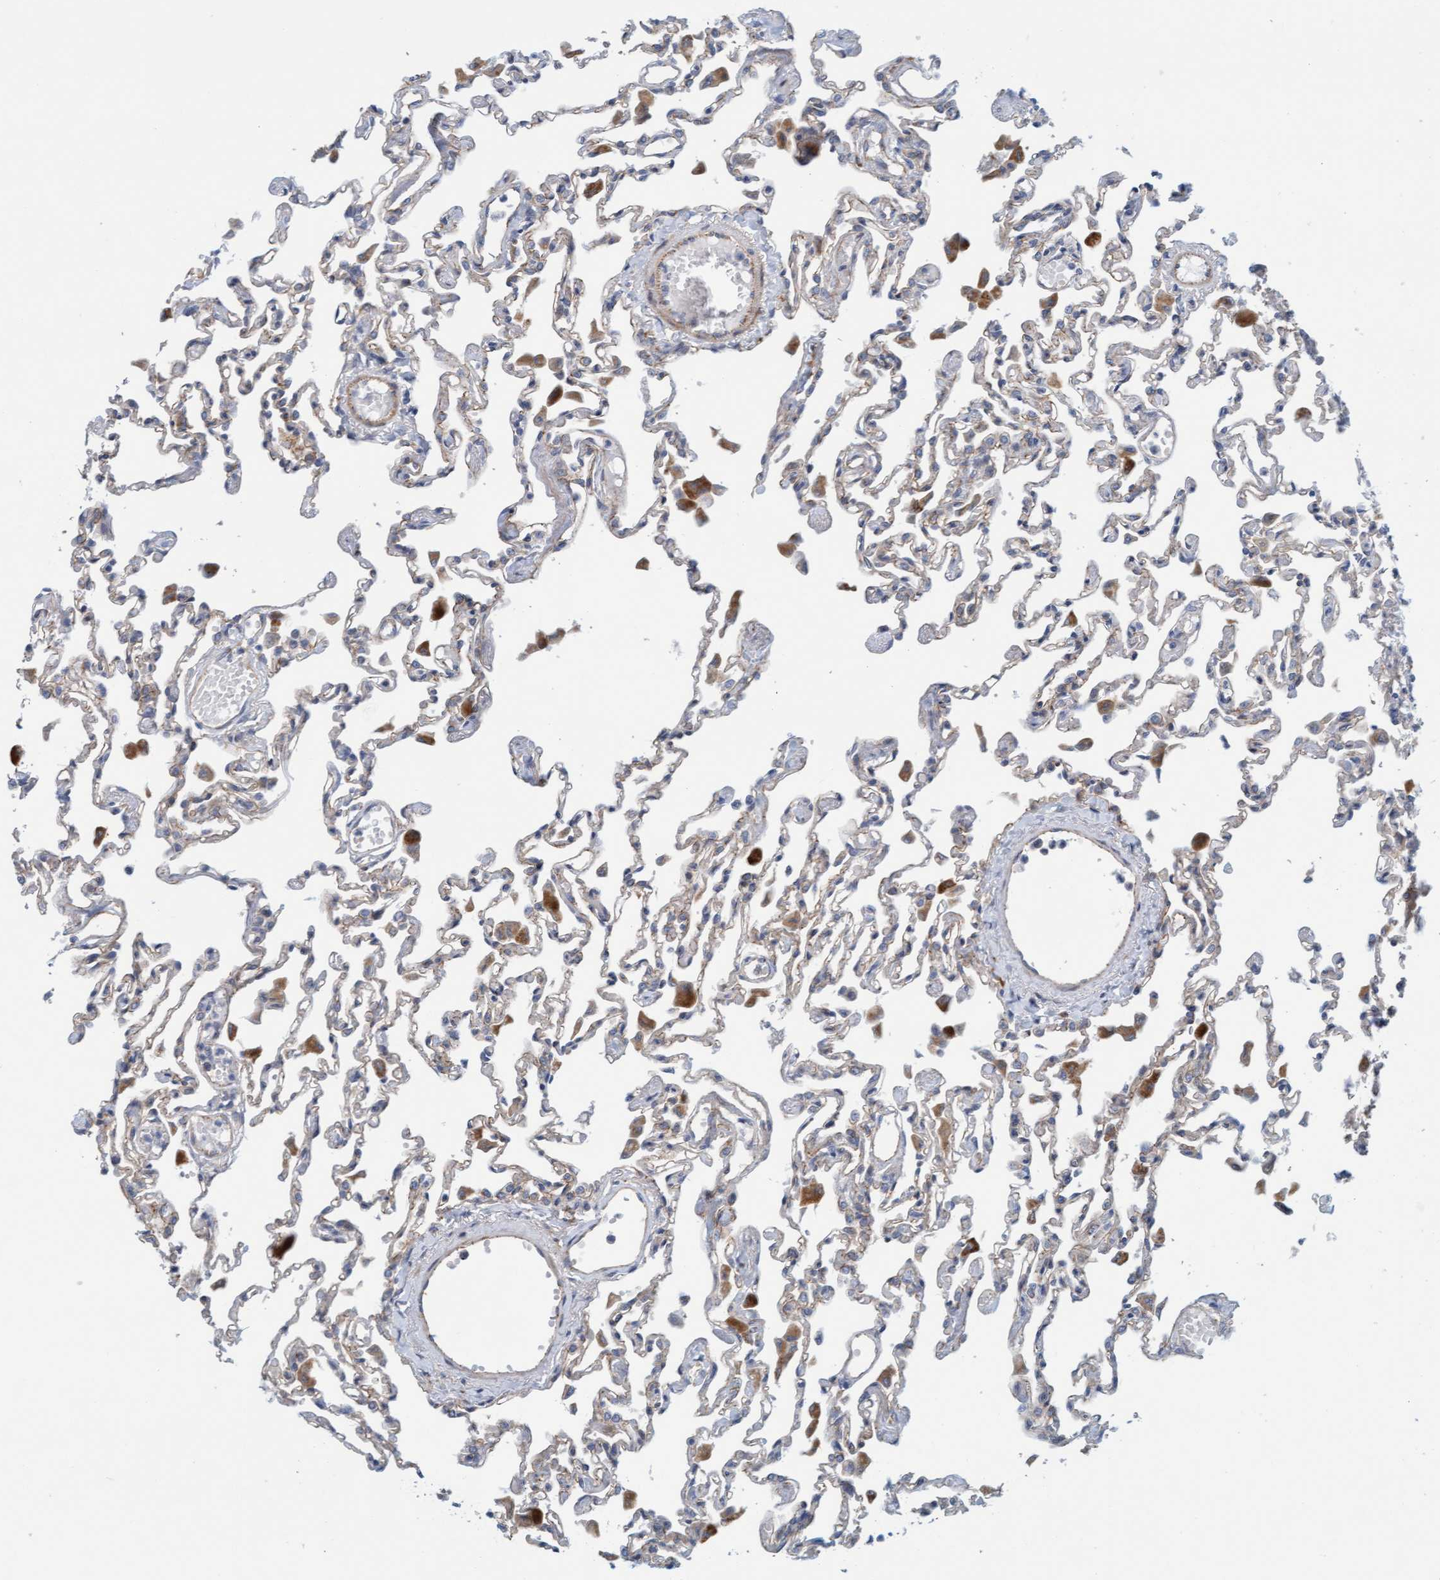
{"staining": {"intensity": "weak", "quantity": "<25%", "location": "cytoplasmic/membranous"}, "tissue": "lung", "cell_type": "Alveolar cells", "image_type": "normal", "snomed": [{"axis": "morphology", "description": "Normal tissue, NOS"}, {"axis": "topography", "description": "Bronchus"}, {"axis": "topography", "description": "Lung"}], "caption": "Immunohistochemistry (IHC) micrograph of unremarkable lung: human lung stained with DAB (3,3'-diaminobenzidine) reveals no significant protein staining in alveolar cells.", "gene": "KRBA2", "patient": {"sex": "female", "age": 49}}